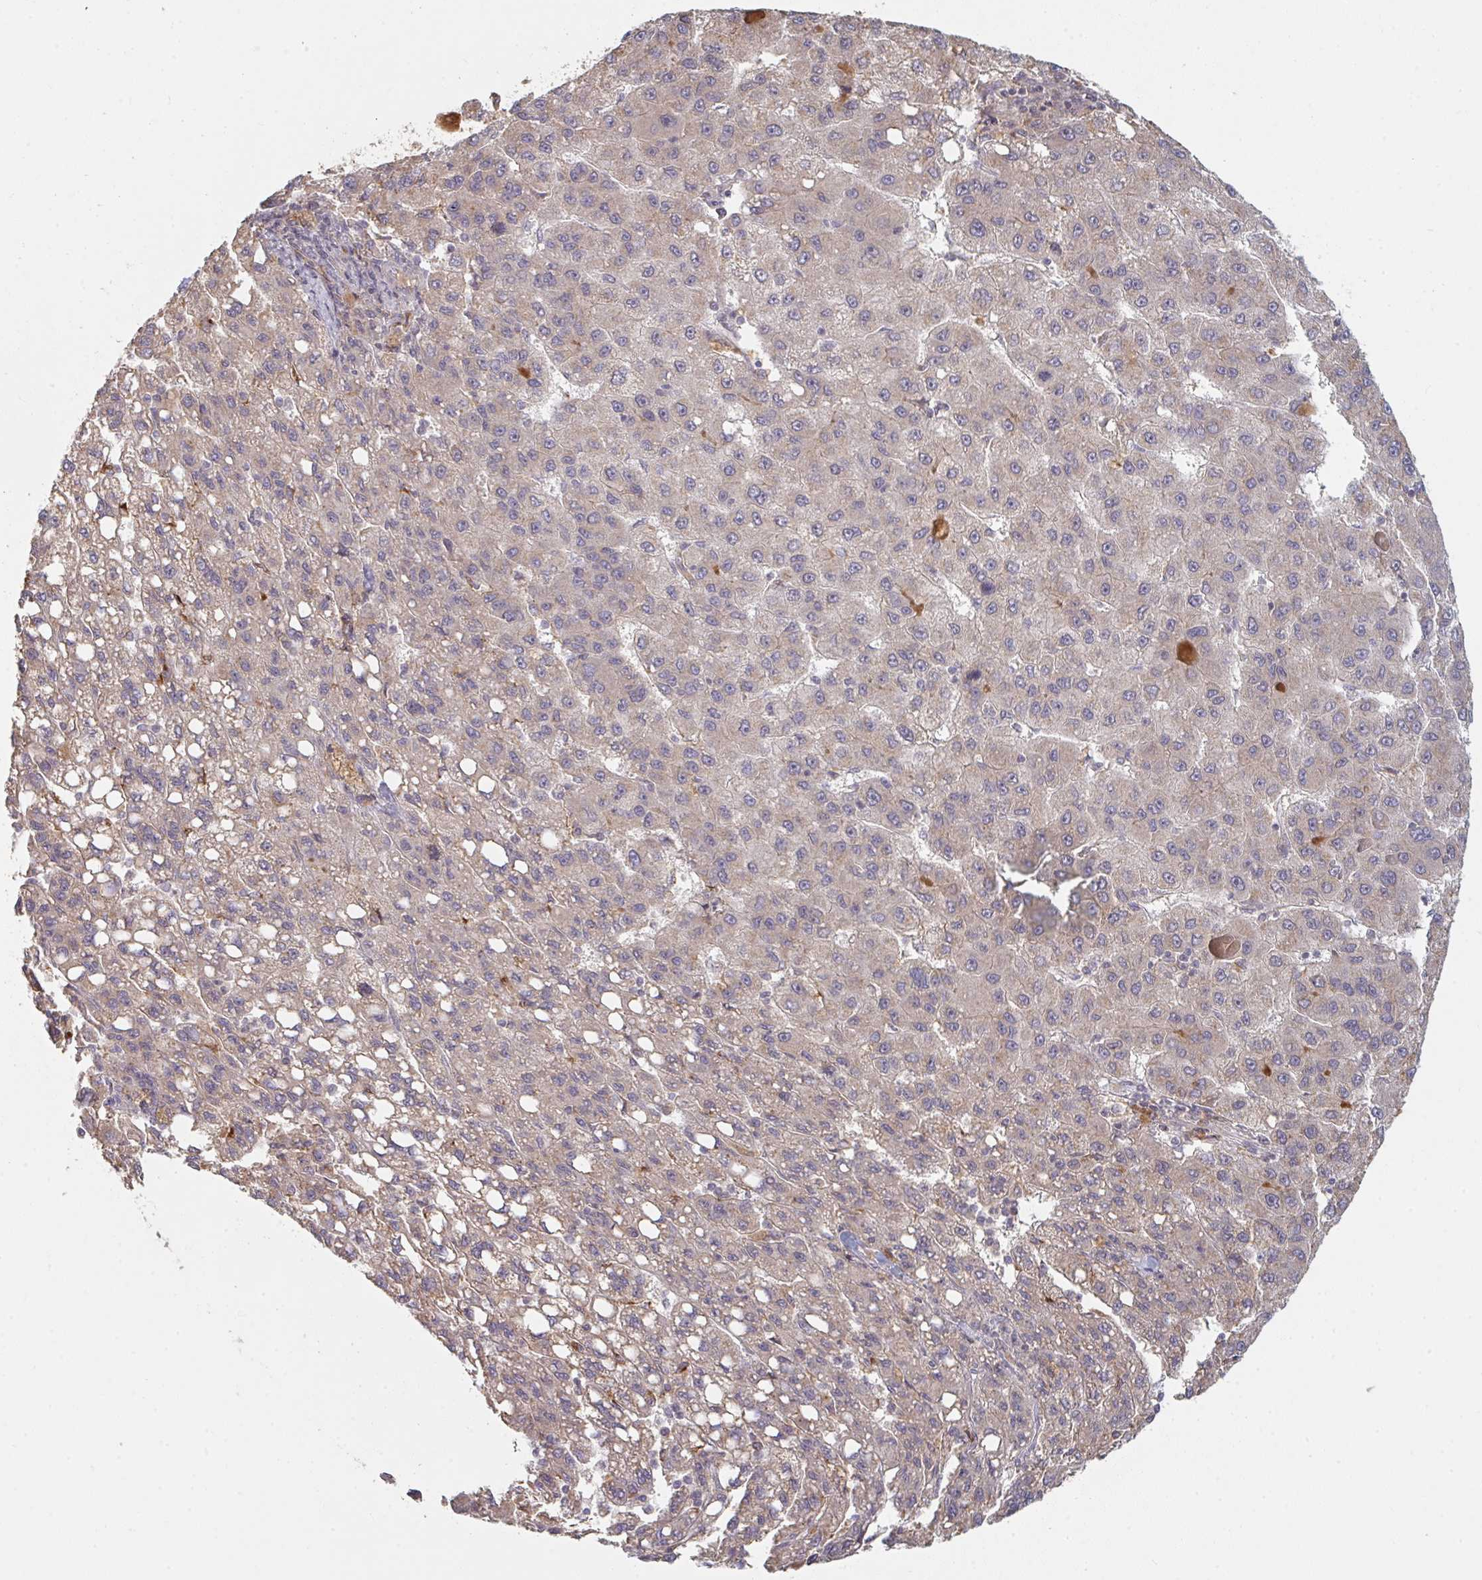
{"staining": {"intensity": "negative", "quantity": "none", "location": "none"}, "tissue": "liver cancer", "cell_type": "Tumor cells", "image_type": "cancer", "snomed": [{"axis": "morphology", "description": "Carcinoma, Hepatocellular, NOS"}, {"axis": "topography", "description": "Liver"}], "caption": "DAB (3,3'-diaminobenzidine) immunohistochemical staining of liver cancer (hepatocellular carcinoma) reveals no significant staining in tumor cells.", "gene": "DCST1", "patient": {"sex": "female", "age": 82}}